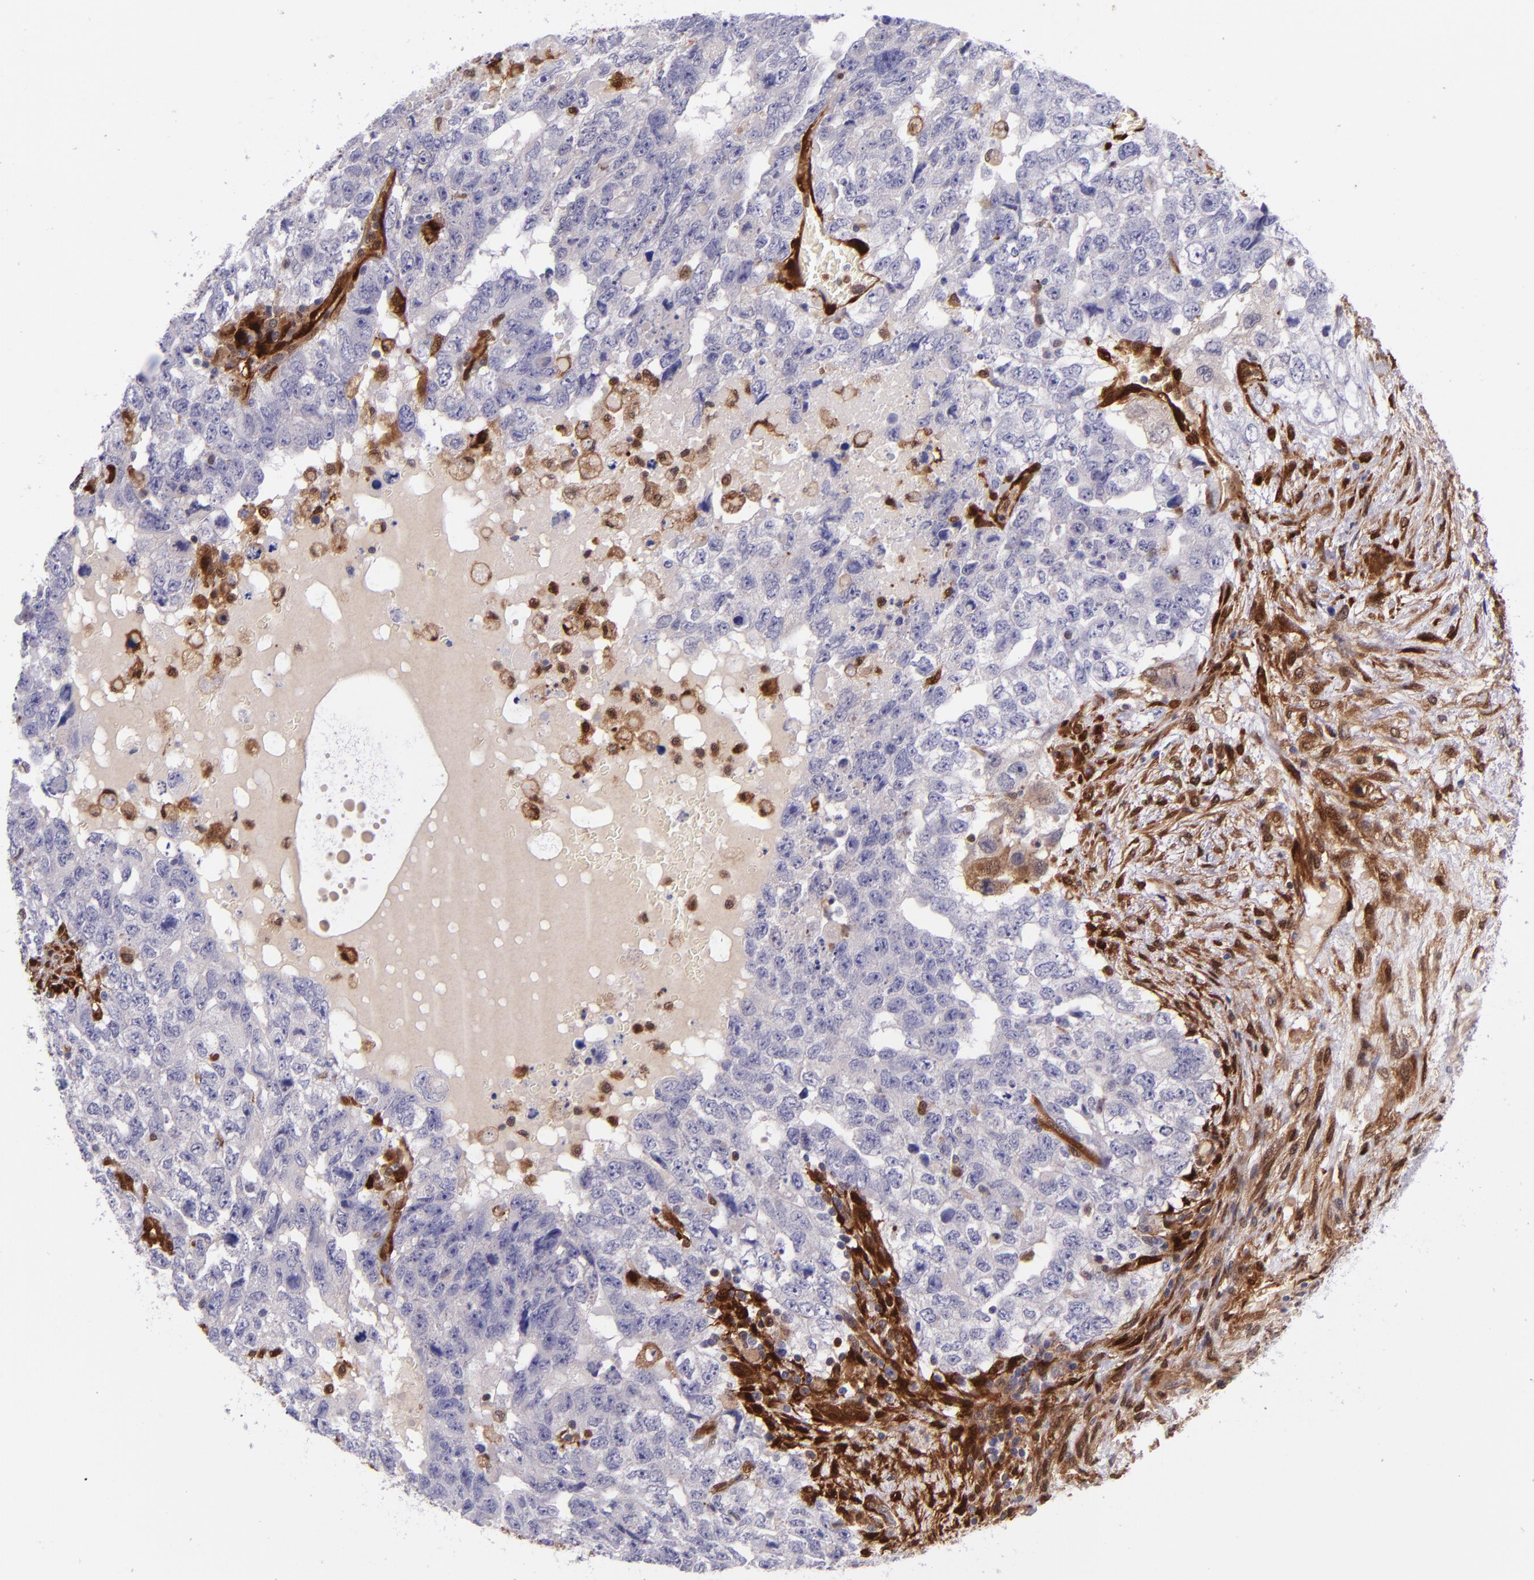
{"staining": {"intensity": "negative", "quantity": "none", "location": "none"}, "tissue": "testis cancer", "cell_type": "Tumor cells", "image_type": "cancer", "snomed": [{"axis": "morphology", "description": "Carcinoma, Embryonal, NOS"}, {"axis": "topography", "description": "Testis"}], "caption": "A photomicrograph of human testis cancer is negative for staining in tumor cells.", "gene": "LGALS1", "patient": {"sex": "male", "age": 36}}